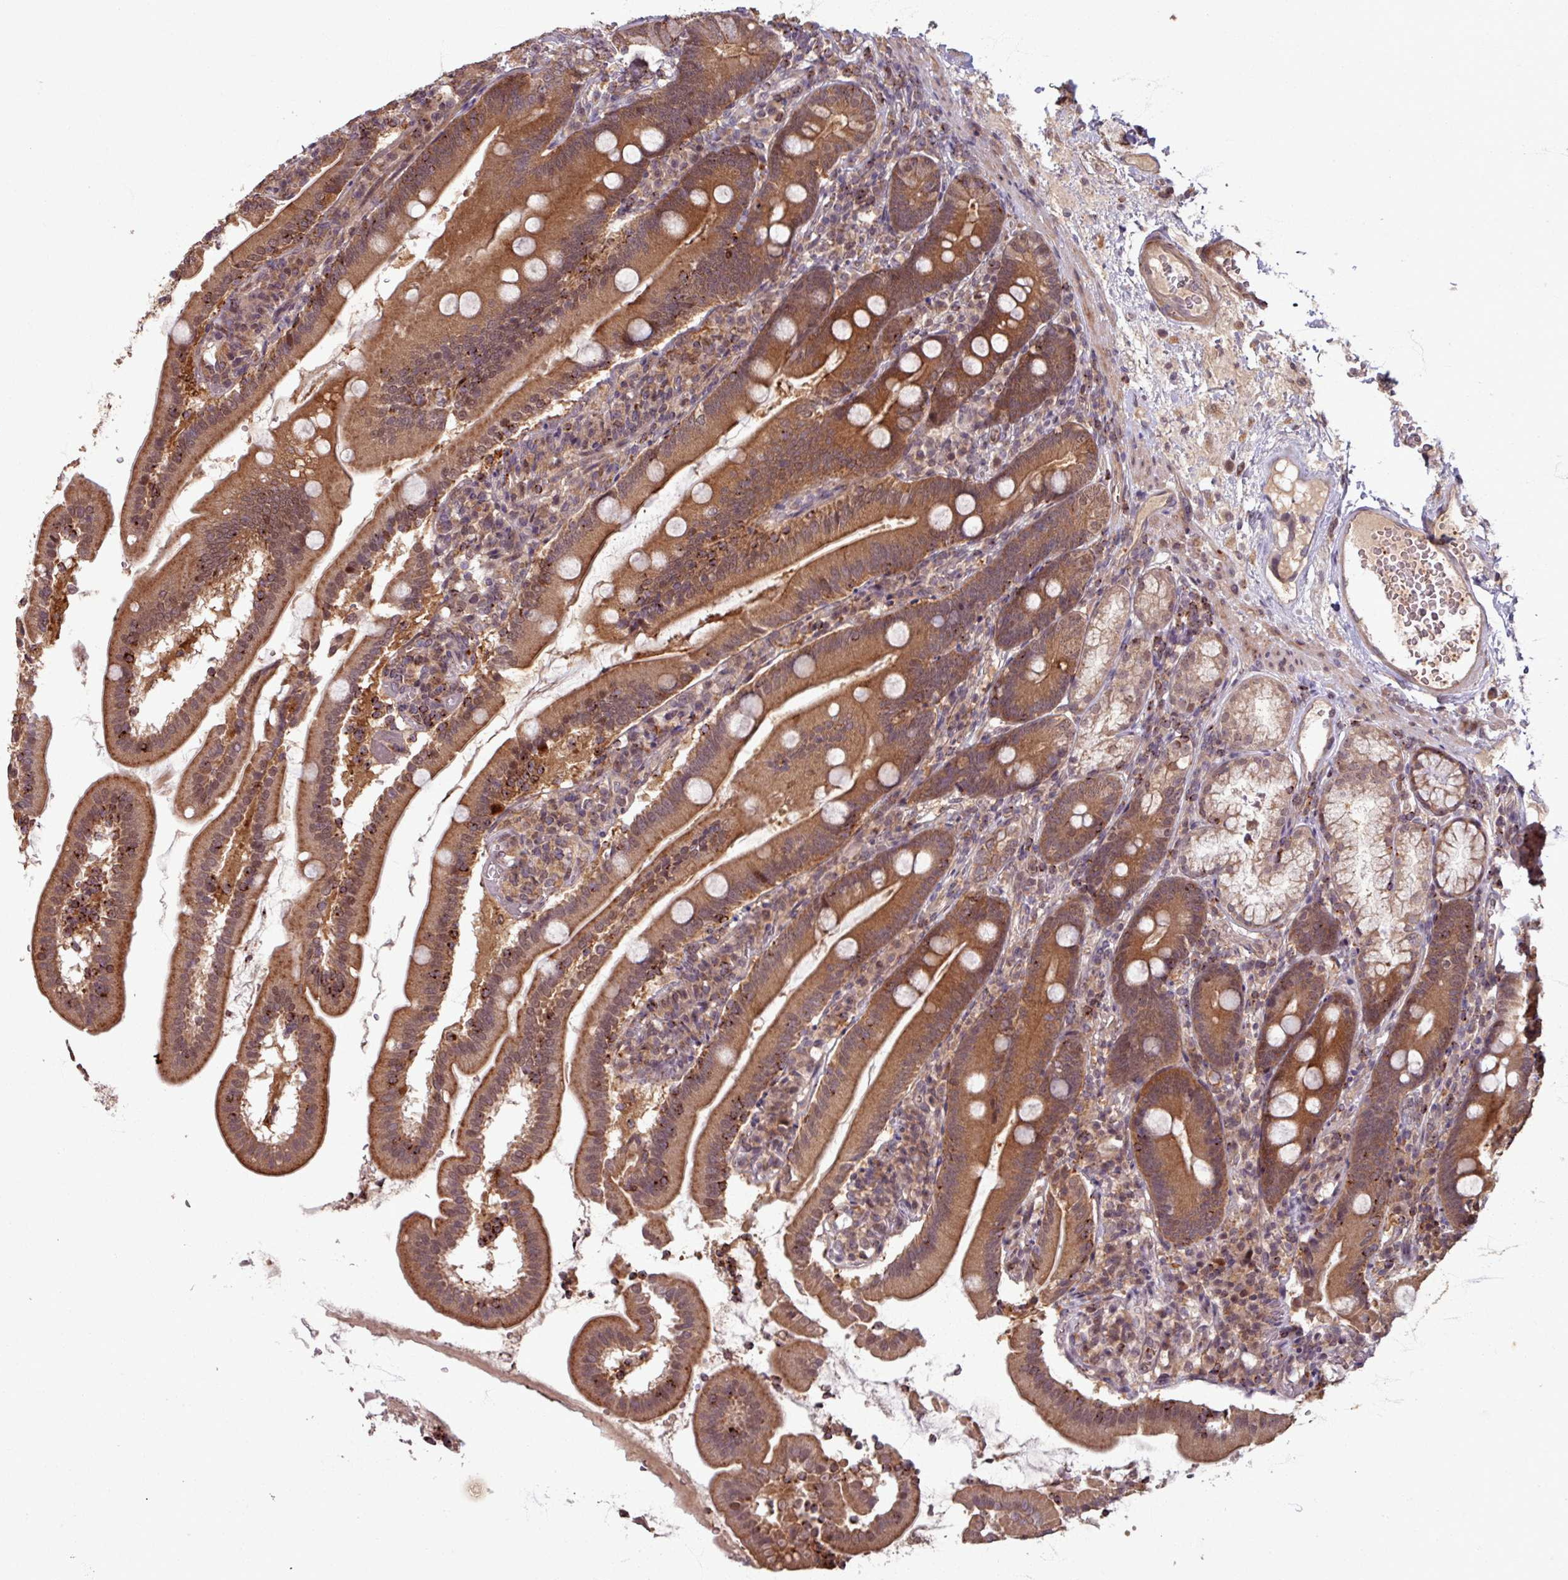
{"staining": {"intensity": "moderate", "quantity": ">75%", "location": "cytoplasmic/membranous,nuclear"}, "tissue": "duodenum", "cell_type": "Glandular cells", "image_type": "normal", "snomed": [{"axis": "morphology", "description": "Normal tissue, NOS"}, {"axis": "topography", "description": "Duodenum"}], "caption": "Duodenum was stained to show a protein in brown. There is medium levels of moderate cytoplasmic/membranous,nuclear positivity in about >75% of glandular cells.", "gene": "OR6B1", "patient": {"sex": "female", "age": 67}}